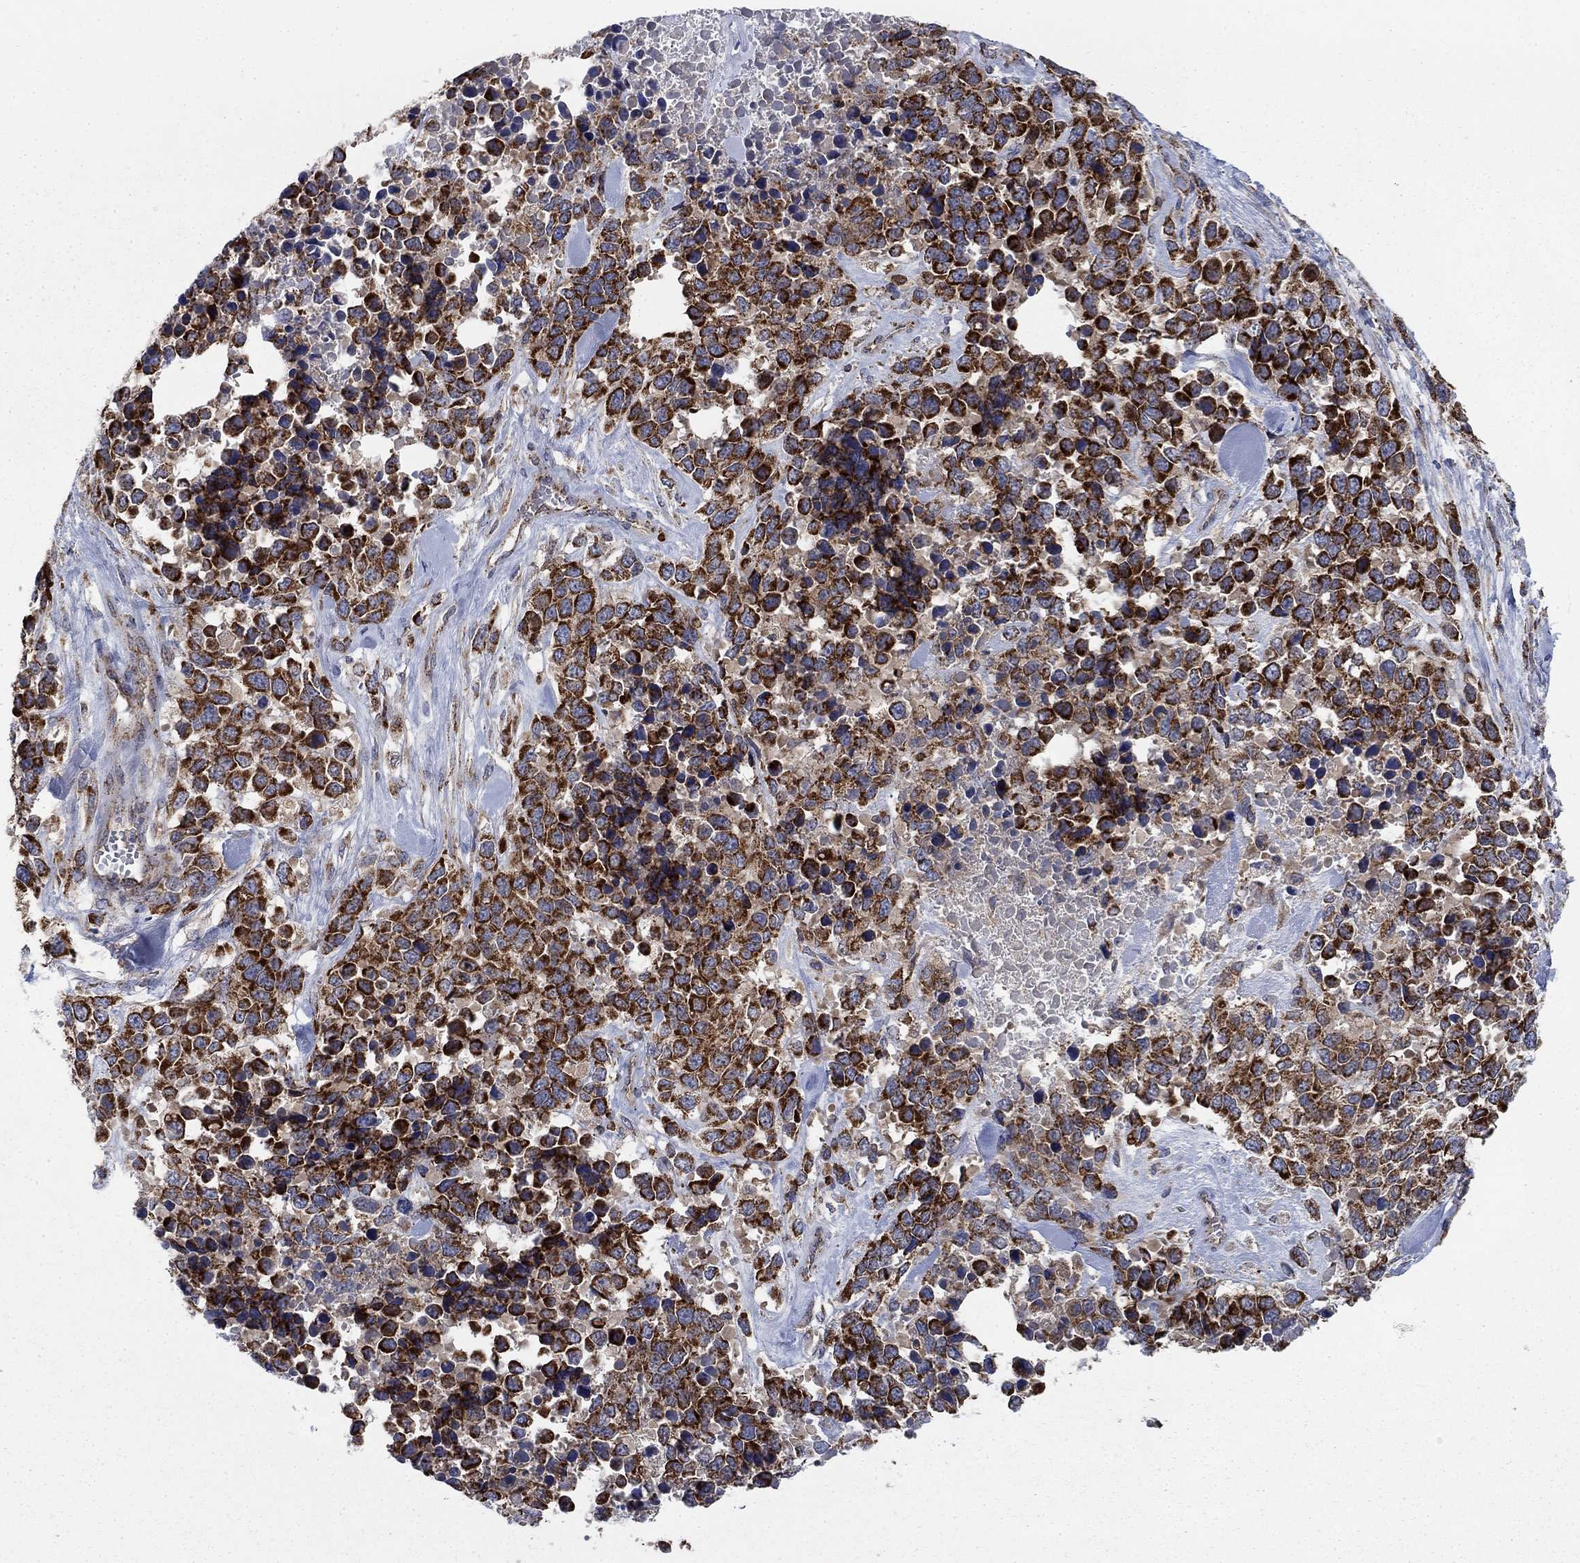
{"staining": {"intensity": "strong", "quantity": ">75%", "location": "cytoplasmic/membranous"}, "tissue": "melanoma", "cell_type": "Tumor cells", "image_type": "cancer", "snomed": [{"axis": "morphology", "description": "Malignant melanoma, Metastatic site"}, {"axis": "topography", "description": "Skin"}], "caption": "A high amount of strong cytoplasmic/membranous expression is seen in approximately >75% of tumor cells in melanoma tissue.", "gene": "NME7", "patient": {"sex": "male", "age": 84}}